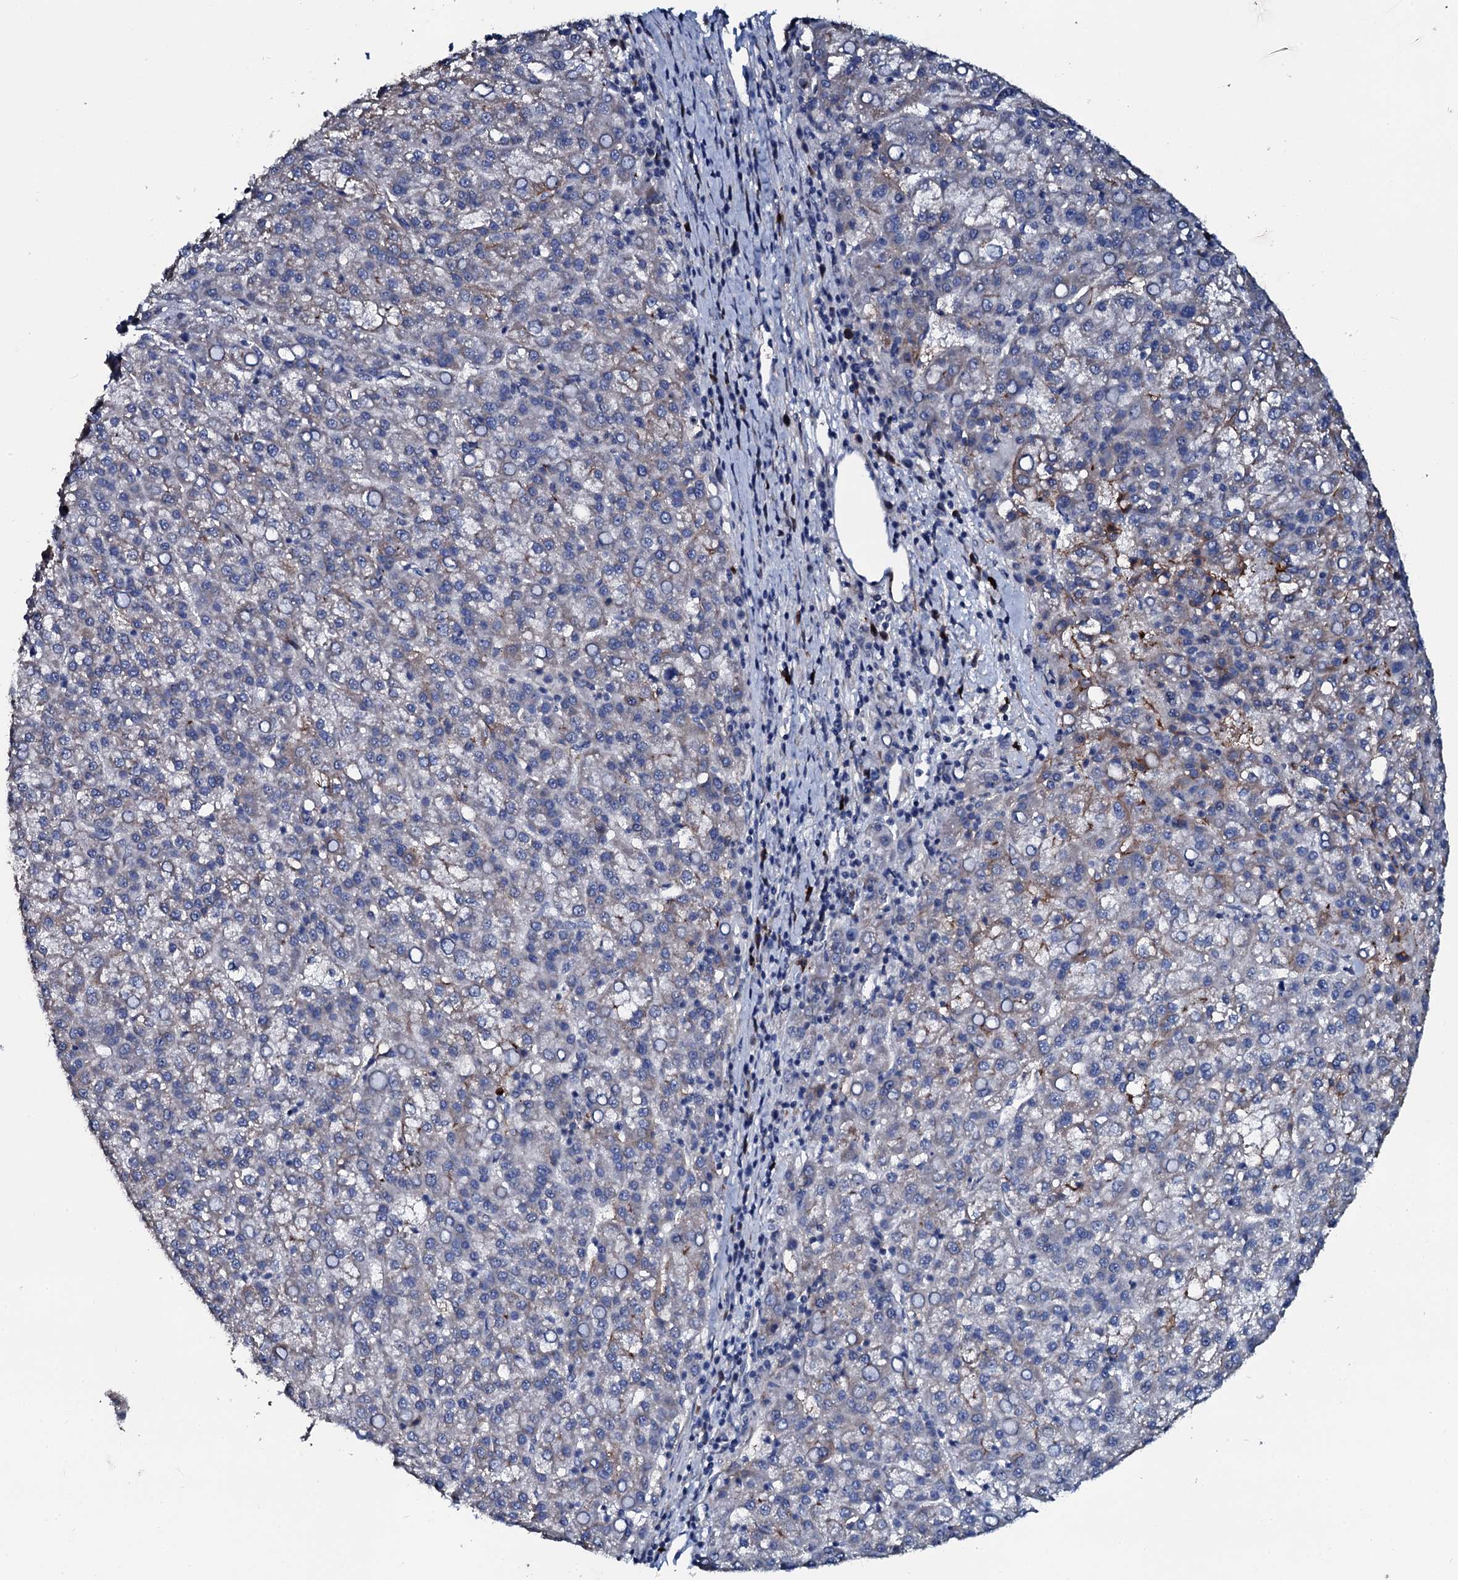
{"staining": {"intensity": "negative", "quantity": "none", "location": "none"}, "tissue": "liver cancer", "cell_type": "Tumor cells", "image_type": "cancer", "snomed": [{"axis": "morphology", "description": "Carcinoma, Hepatocellular, NOS"}, {"axis": "topography", "description": "Liver"}], "caption": "Tumor cells are negative for brown protein staining in liver cancer.", "gene": "IL12B", "patient": {"sex": "female", "age": 58}}